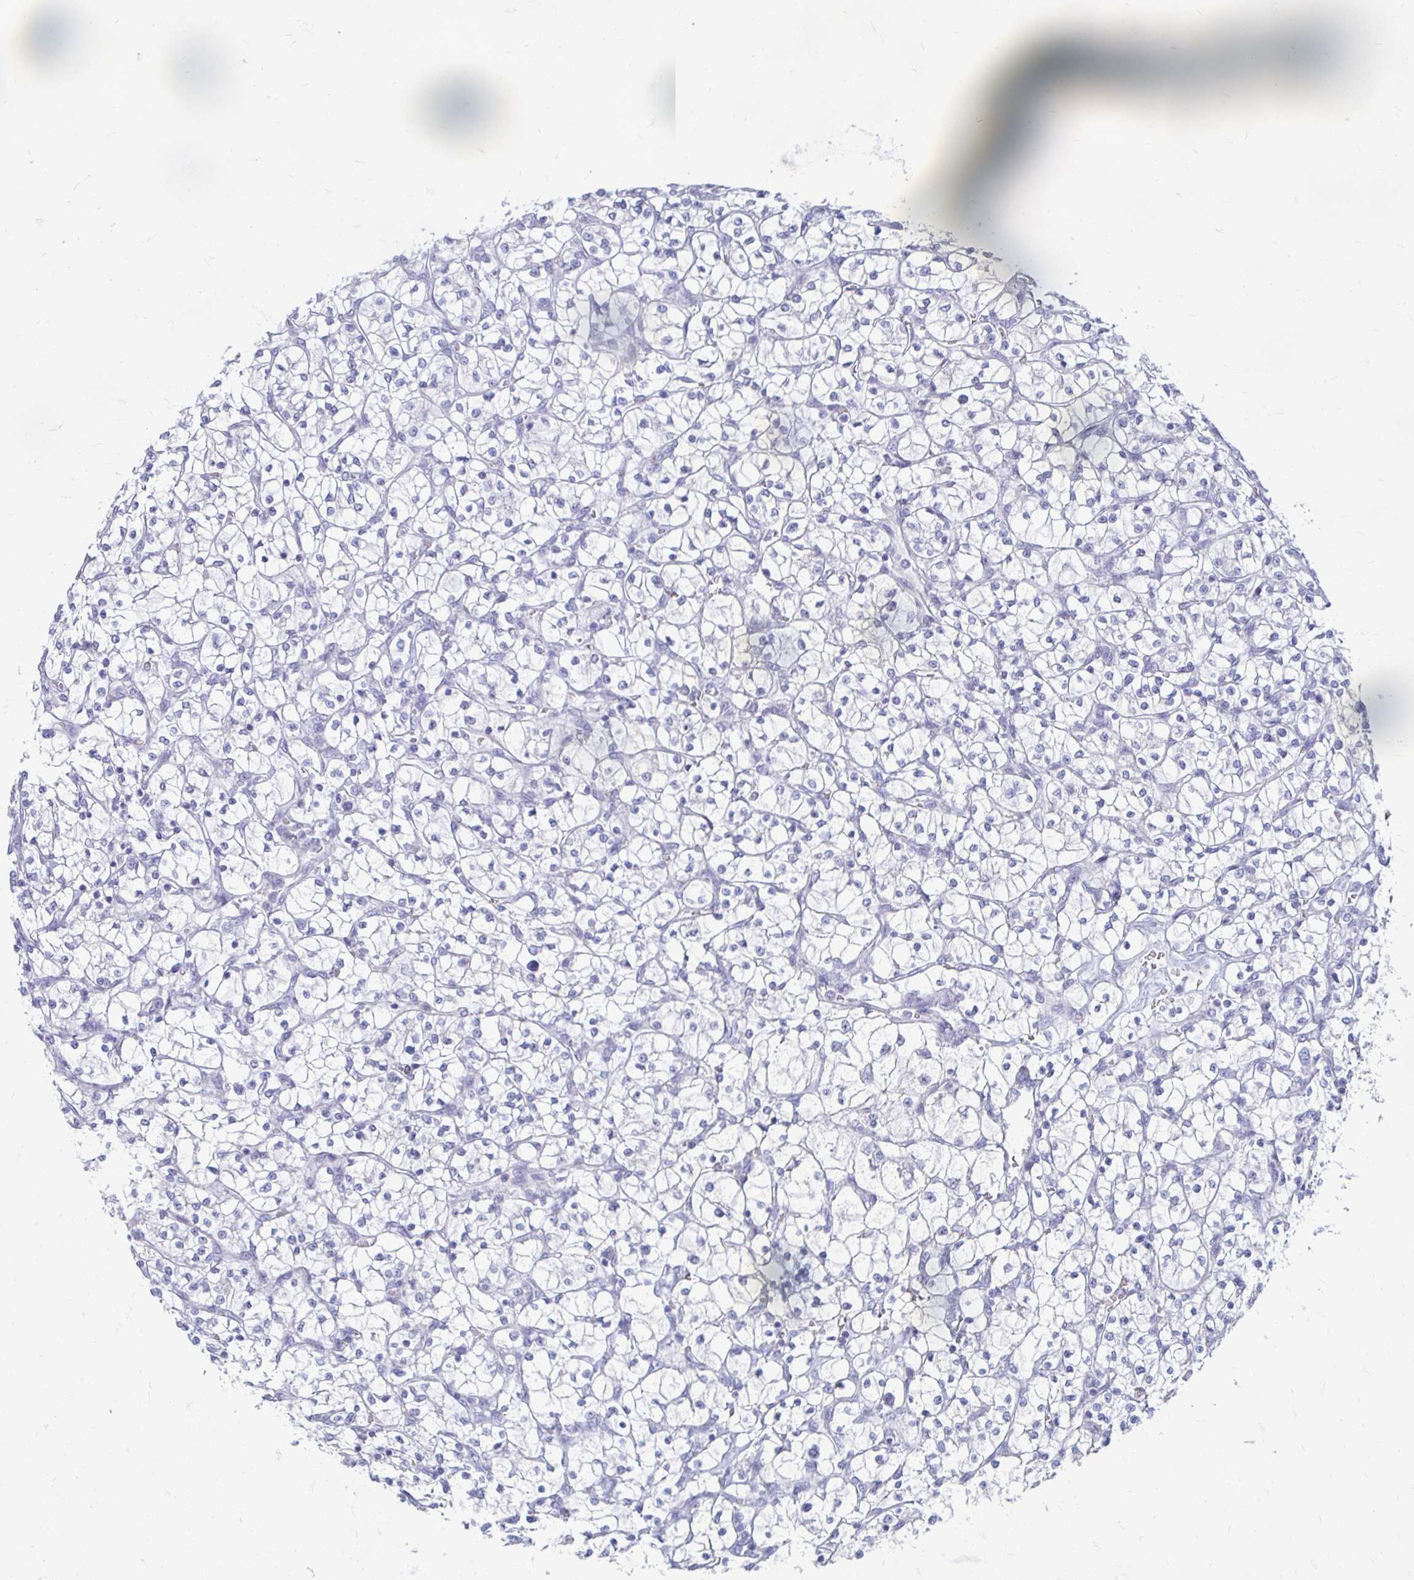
{"staining": {"intensity": "negative", "quantity": "none", "location": "none"}, "tissue": "renal cancer", "cell_type": "Tumor cells", "image_type": "cancer", "snomed": [{"axis": "morphology", "description": "Adenocarcinoma, NOS"}, {"axis": "topography", "description": "Kidney"}], "caption": "Immunohistochemistry (IHC) photomicrograph of neoplastic tissue: human renal cancer stained with DAB reveals no significant protein expression in tumor cells.", "gene": "PEG10", "patient": {"sex": "female", "age": 64}}